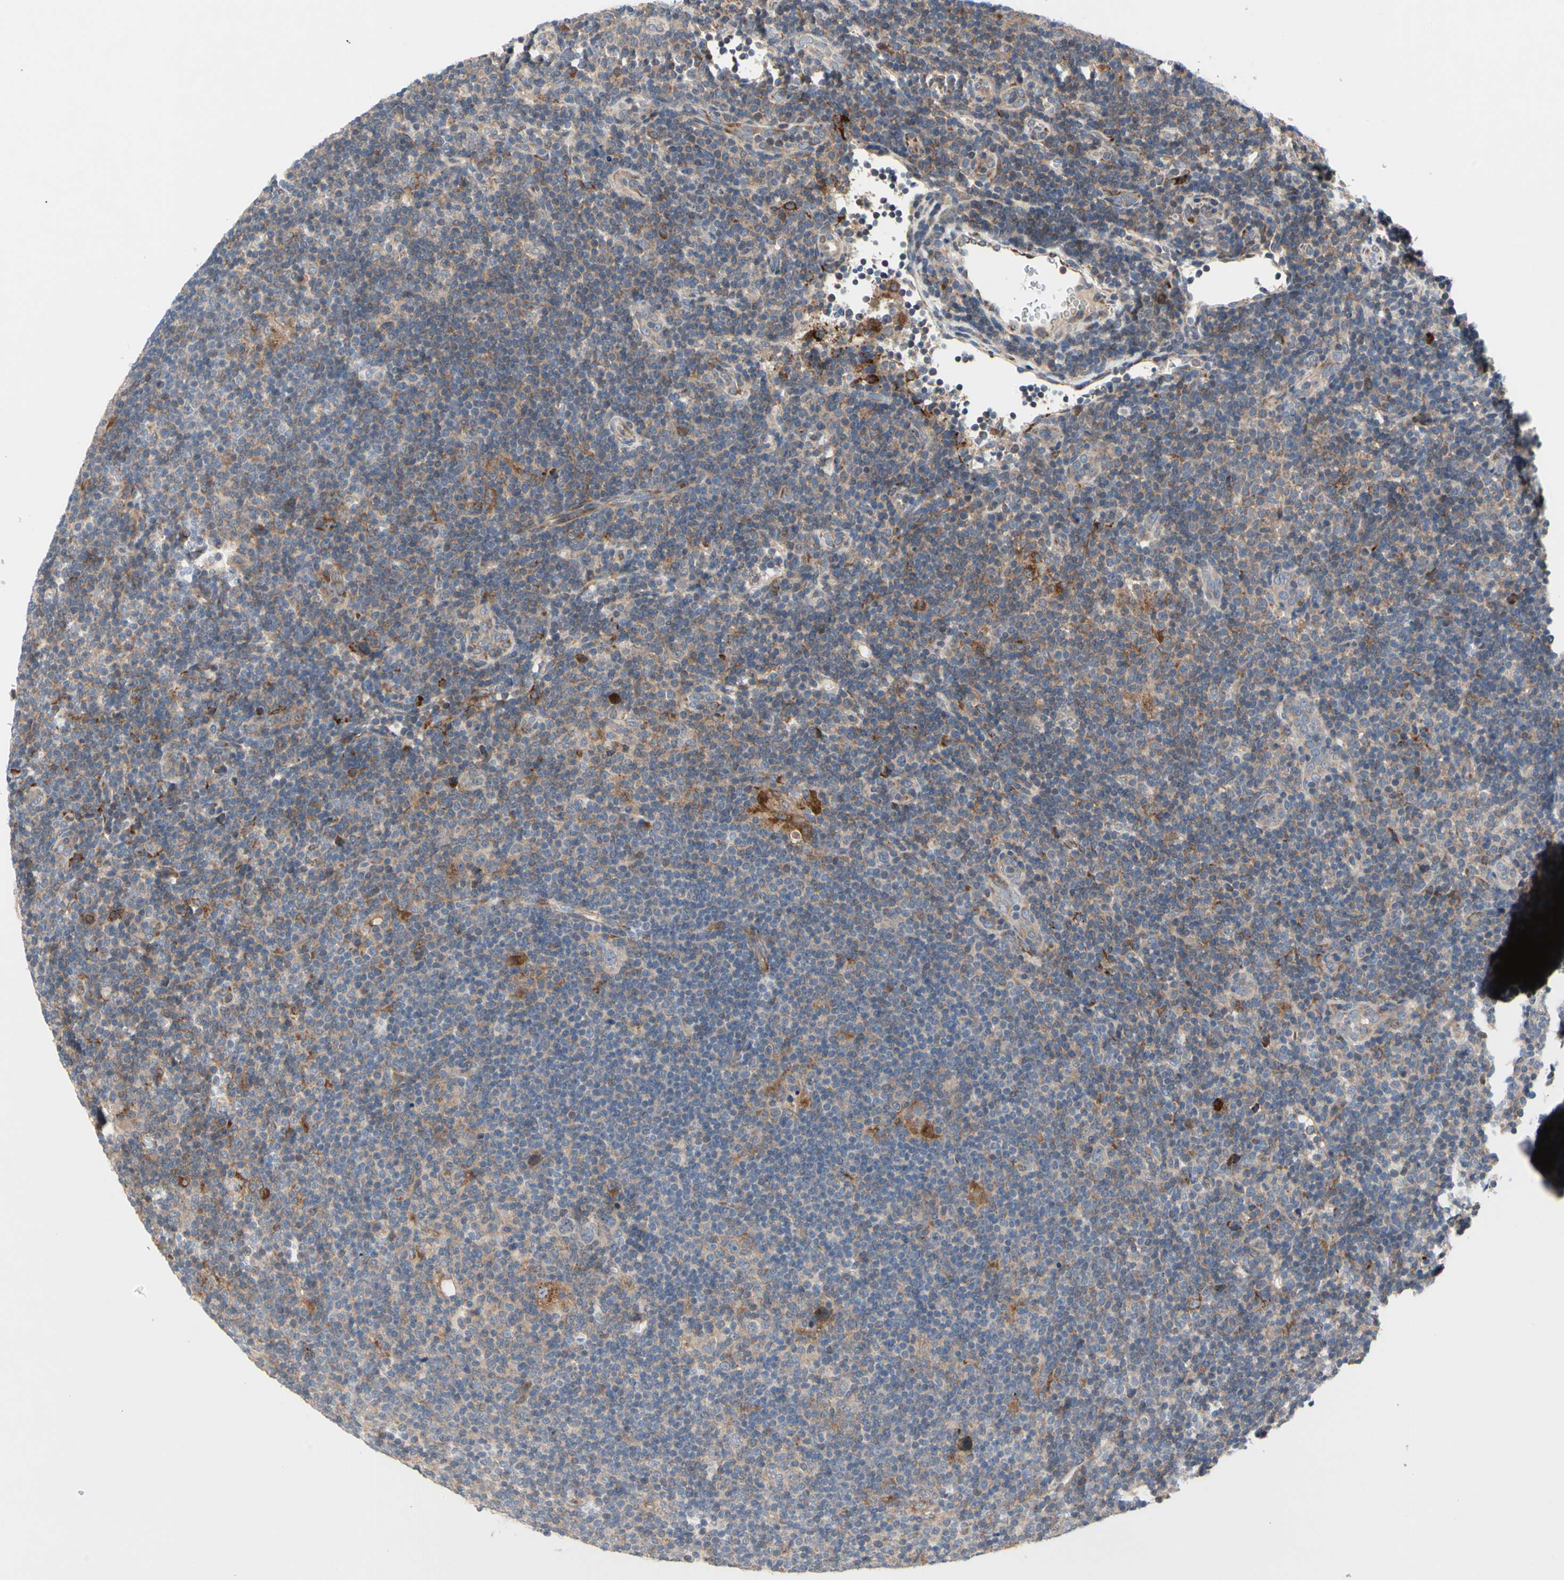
{"staining": {"intensity": "weak", "quantity": "25%-75%", "location": "cytoplasmic/membranous"}, "tissue": "lymphoma", "cell_type": "Tumor cells", "image_type": "cancer", "snomed": [{"axis": "morphology", "description": "Hodgkin's disease, NOS"}, {"axis": "topography", "description": "Lymph node"}], "caption": "The histopathology image demonstrates a brown stain indicating the presence of a protein in the cytoplasmic/membranous of tumor cells in Hodgkin's disease. Immunohistochemistry (ihc) stains the protein of interest in brown and the nuclei are stained blue.", "gene": "MMEL1", "patient": {"sex": "female", "age": 57}}